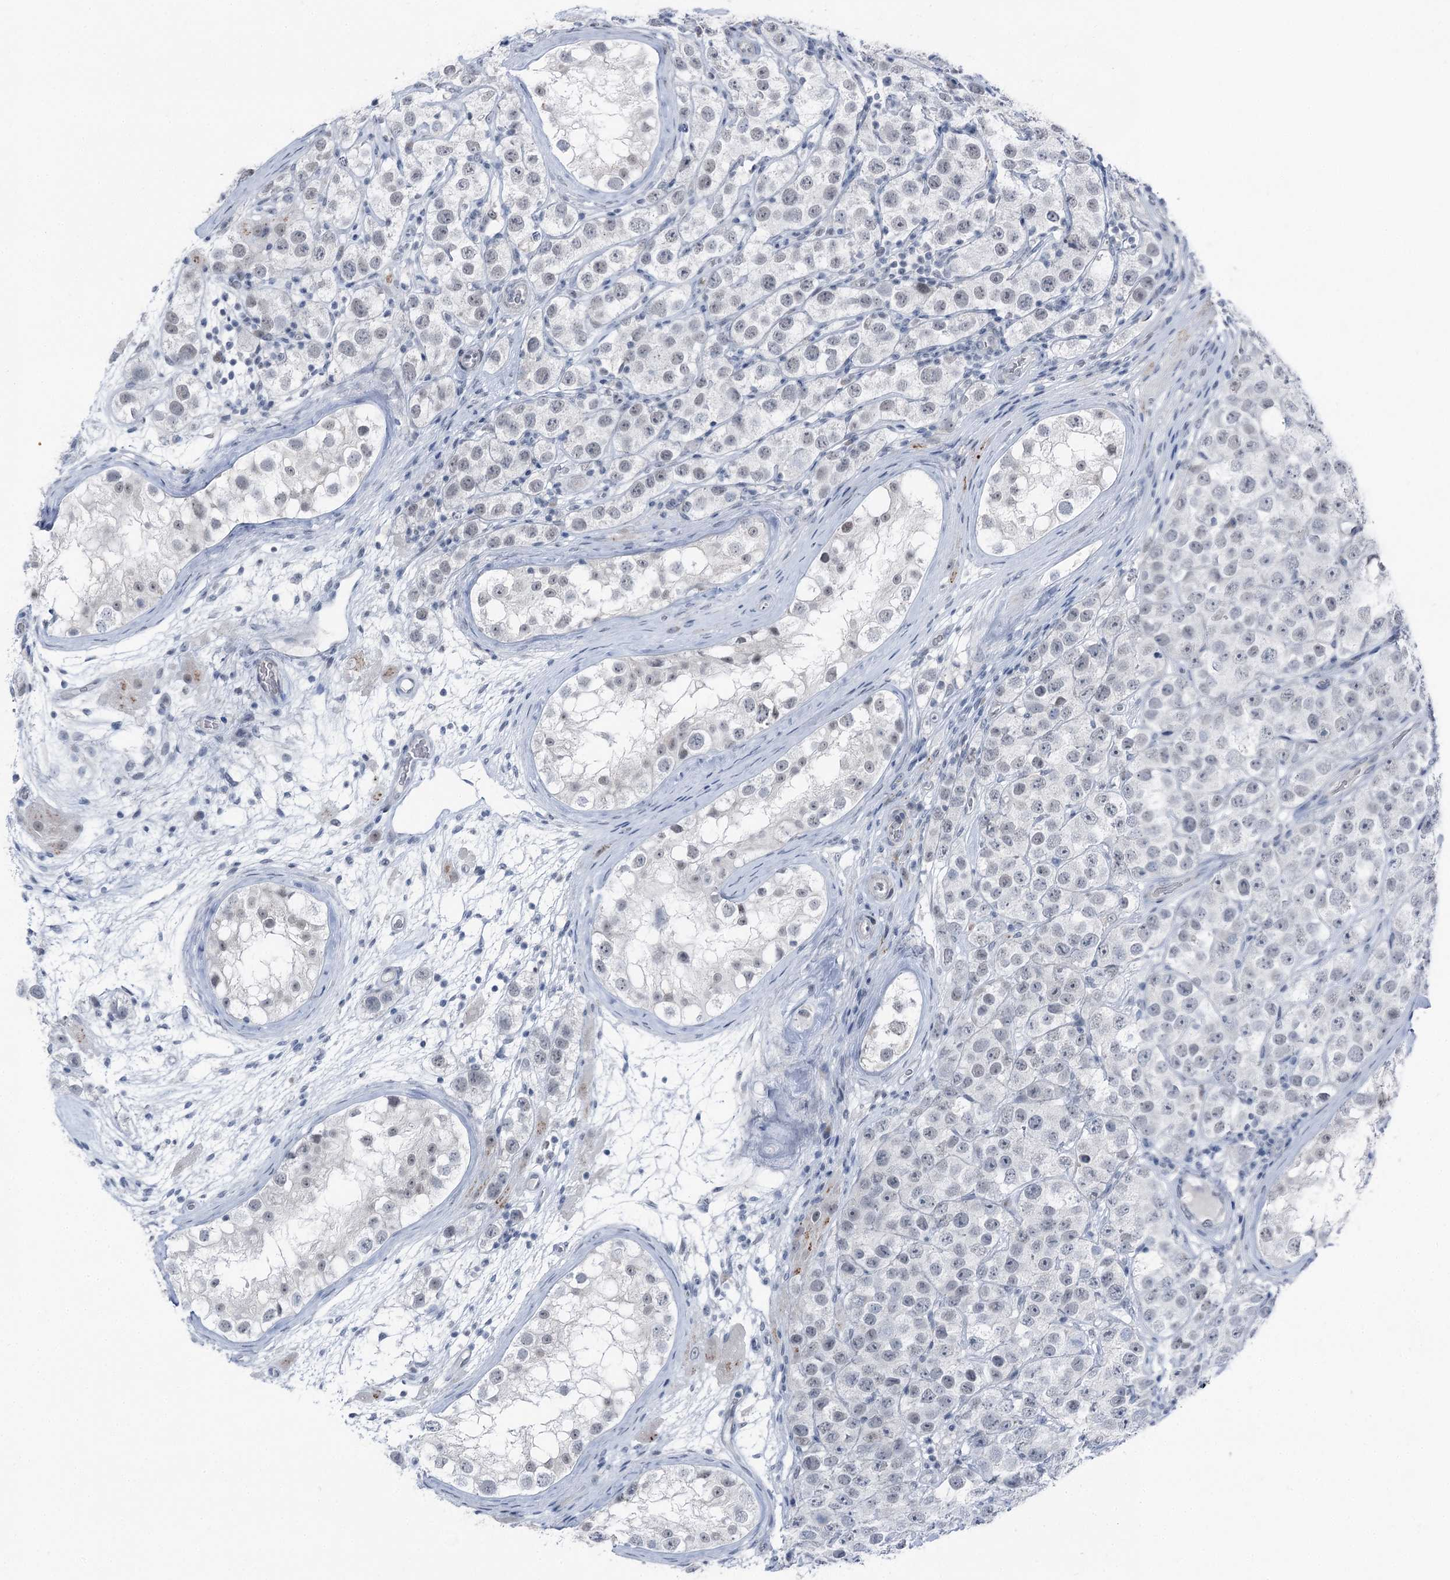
{"staining": {"intensity": "negative", "quantity": "none", "location": "none"}, "tissue": "testis cancer", "cell_type": "Tumor cells", "image_type": "cancer", "snomed": [{"axis": "morphology", "description": "Seminoma, NOS"}, {"axis": "topography", "description": "Testis"}], "caption": "Immunohistochemistry photomicrograph of neoplastic tissue: testis cancer stained with DAB exhibits no significant protein expression in tumor cells.", "gene": "STEEP1", "patient": {"sex": "male", "age": 28}}